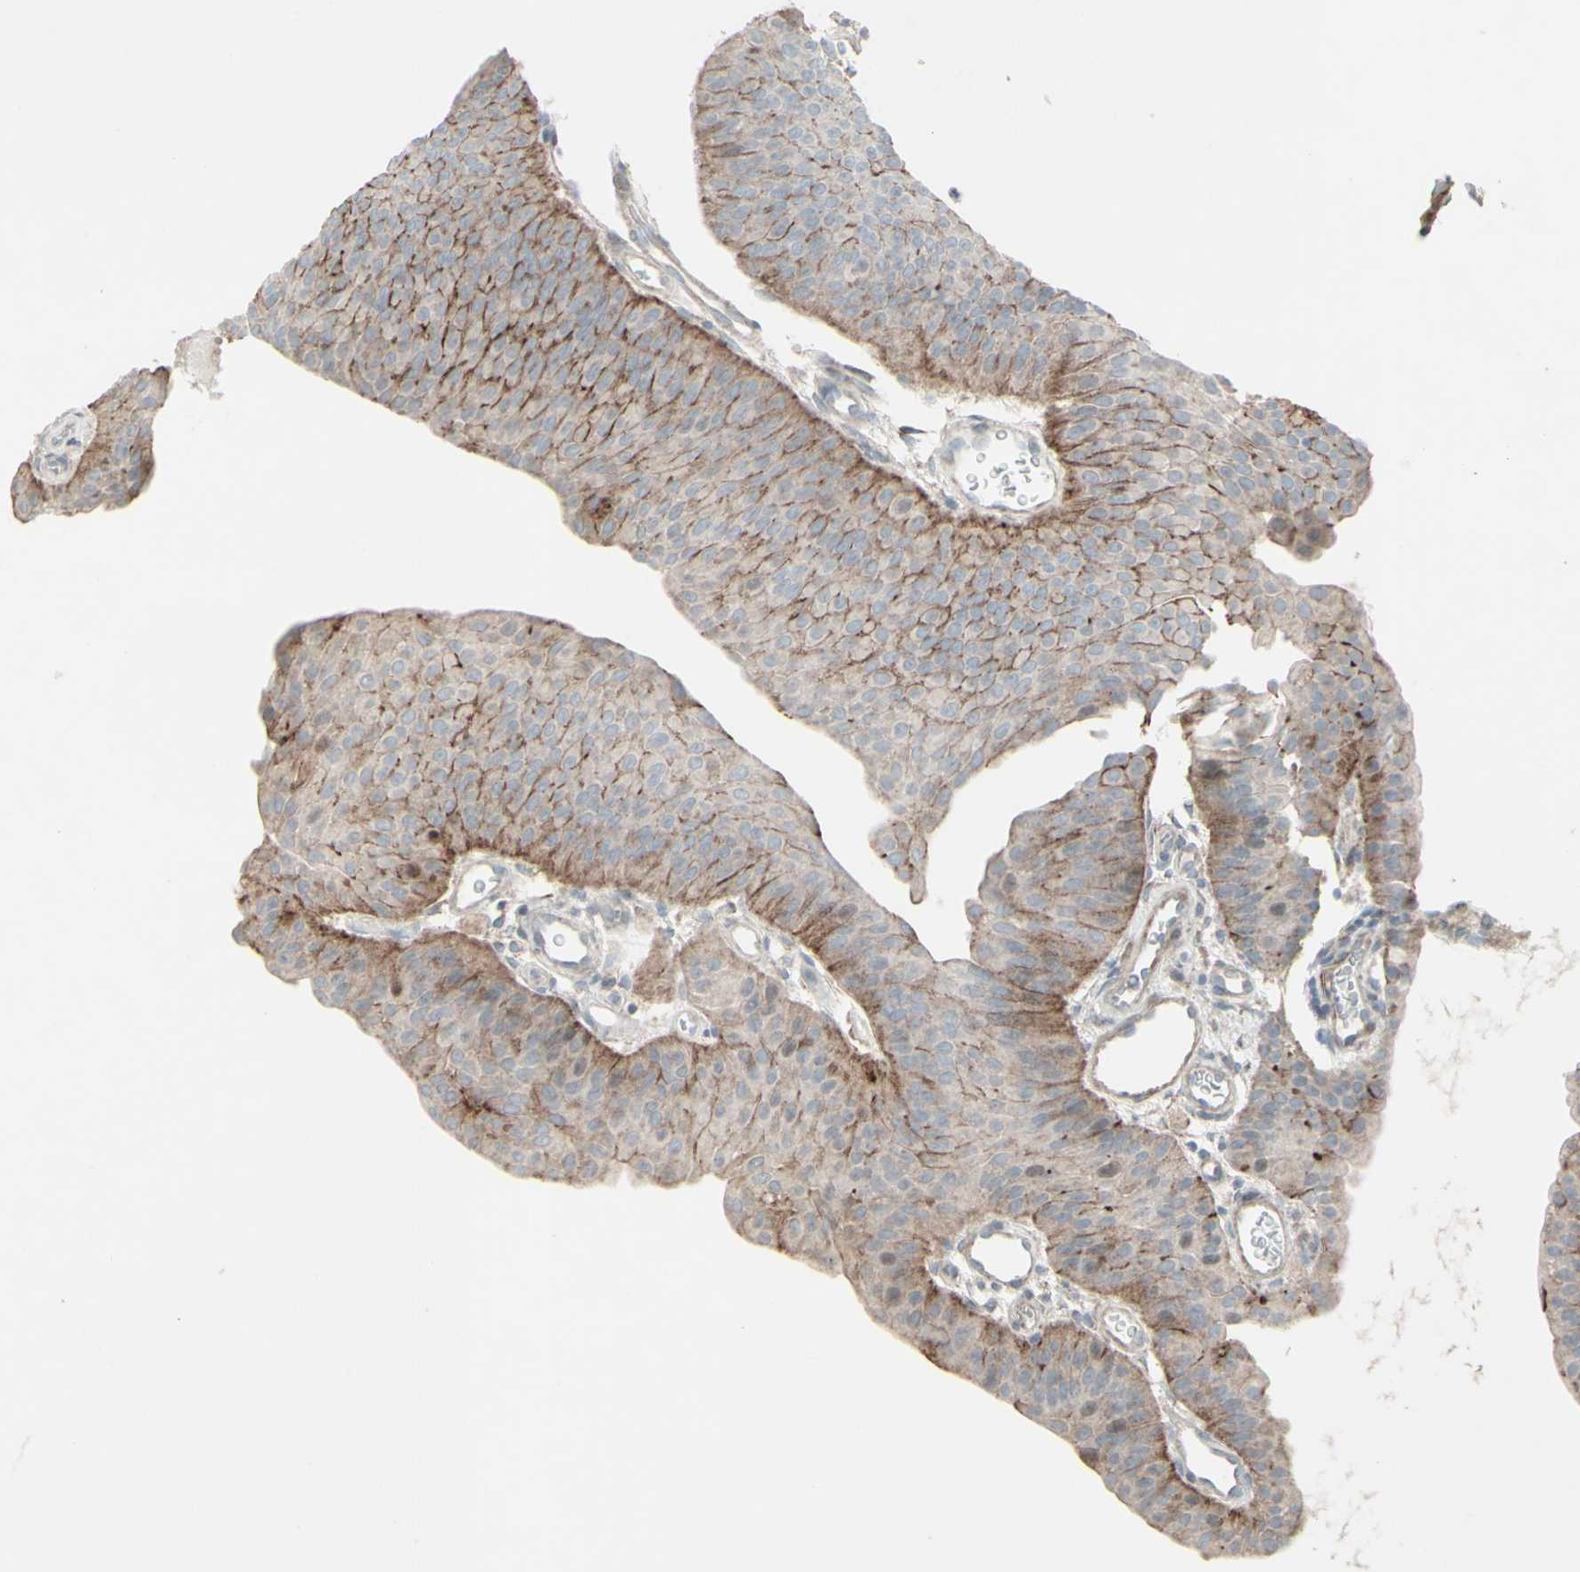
{"staining": {"intensity": "moderate", "quantity": ">75%", "location": "cytoplasmic/membranous"}, "tissue": "urothelial cancer", "cell_type": "Tumor cells", "image_type": "cancer", "snomed": [{"axis": "morphology", "description": "Urothelial carcinoma, Low grade"}, {"axis": "topography", "description": "Urinary bladder"}], "caption": "High-magnification brightfield microscopy of urothelial carcinoma (low-grade) stained with DAB (brown) and counterstained with hematoxylin (blue). tumor cells exhibit moderate cytoplasmic/membranous staining is identified in approximately>75% of cells.", "gene": "GMNN", "patient": {"sex": "female", "age": 60}}